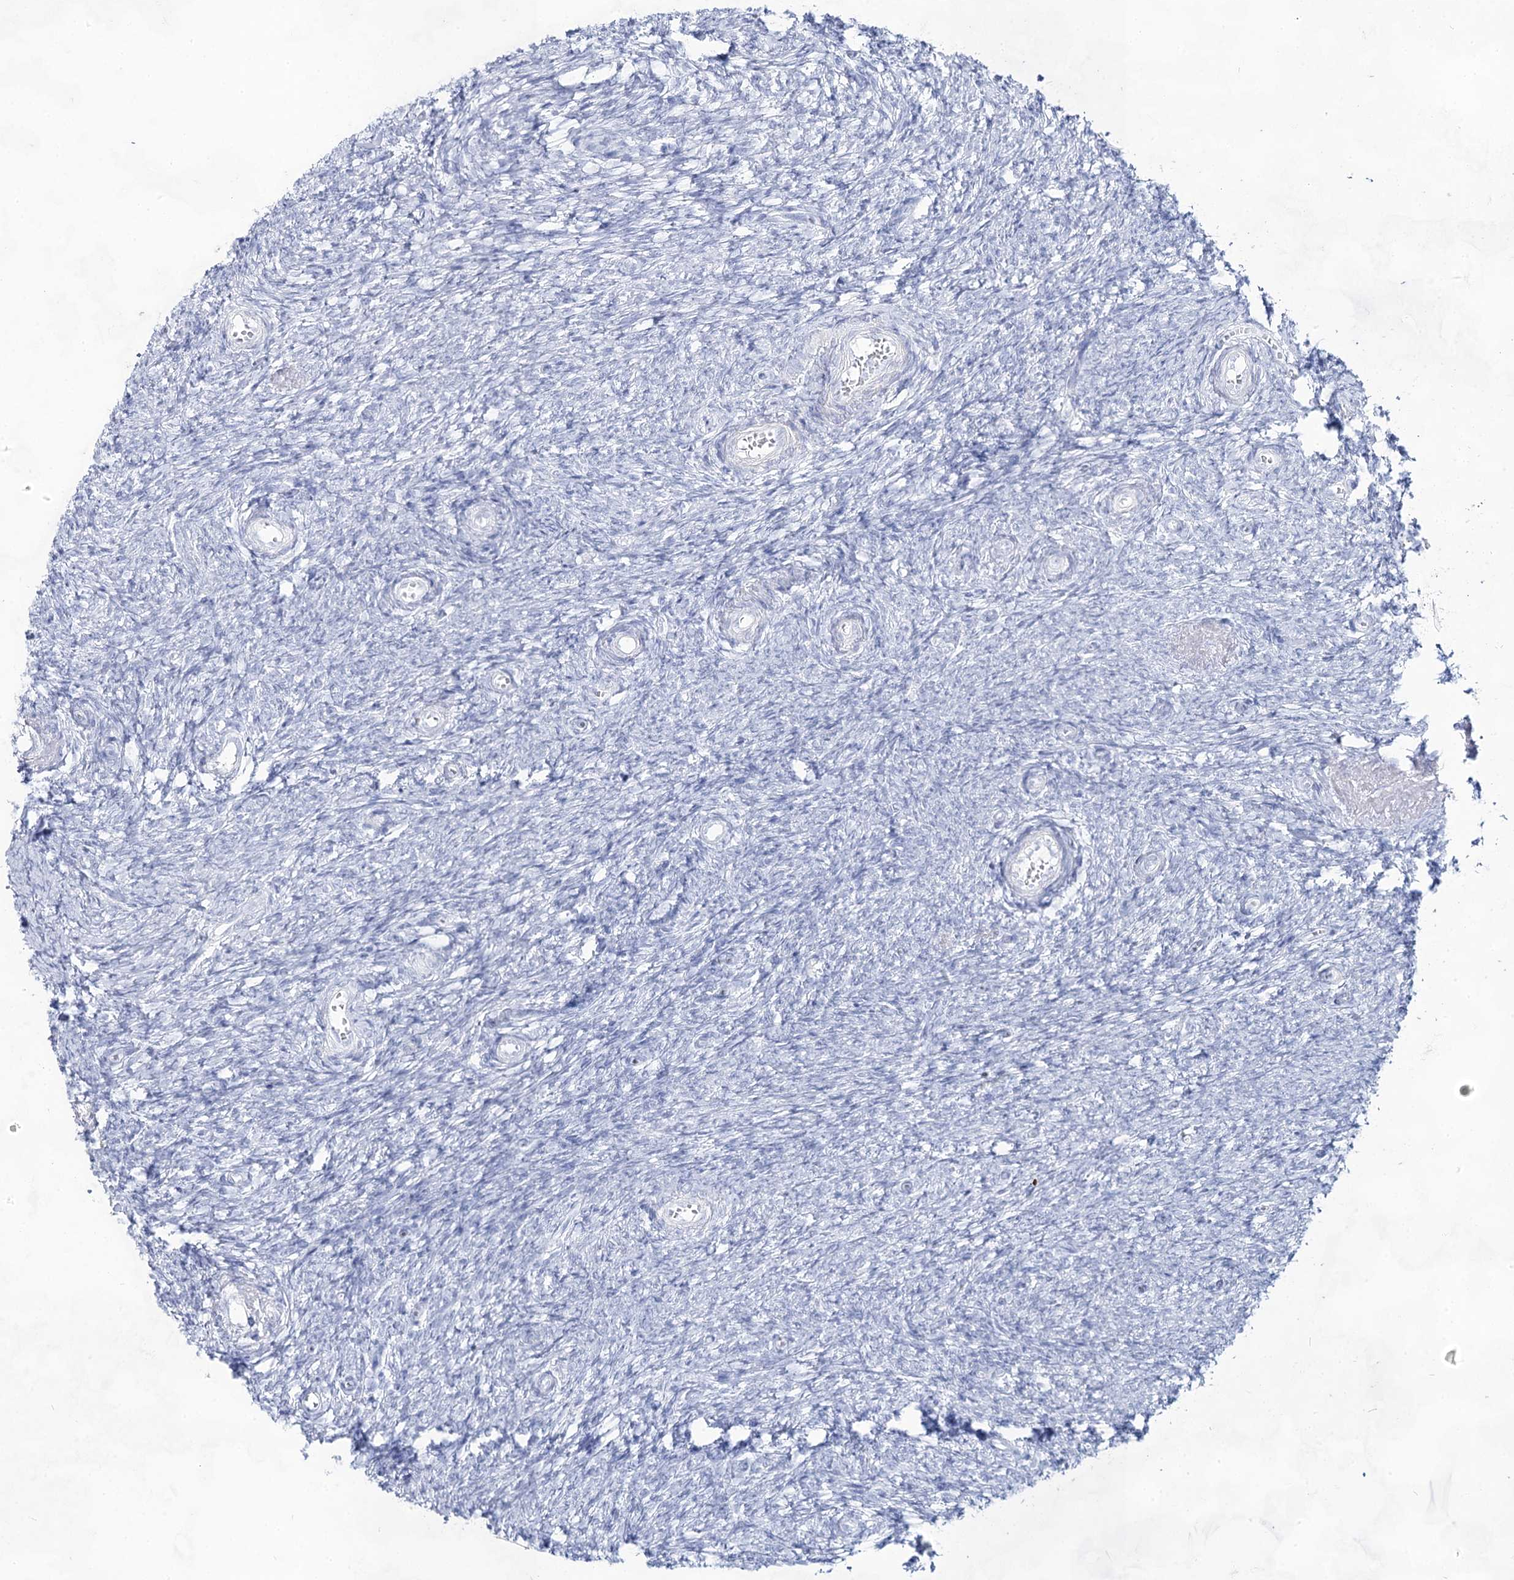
{"staining": {"intensity": "negative", "quantity": "none", "location": "none"}, "tissue": "ovary", "cell_type": "Ovarian stroma cells", "image_type": "normal", "snomed": [{"axis": "morphology", "description": "Normal tissue, NOS"}, {"axis": "topography", "description": "Ovary"}], "caption": "IHC photomicrograph of benign ovary: human ovary stained with DAB reveals no significant protein expression in ovarian stroma cells.", "gene": "ACRV1", "patient": {"sex": "female", "age": 44}}